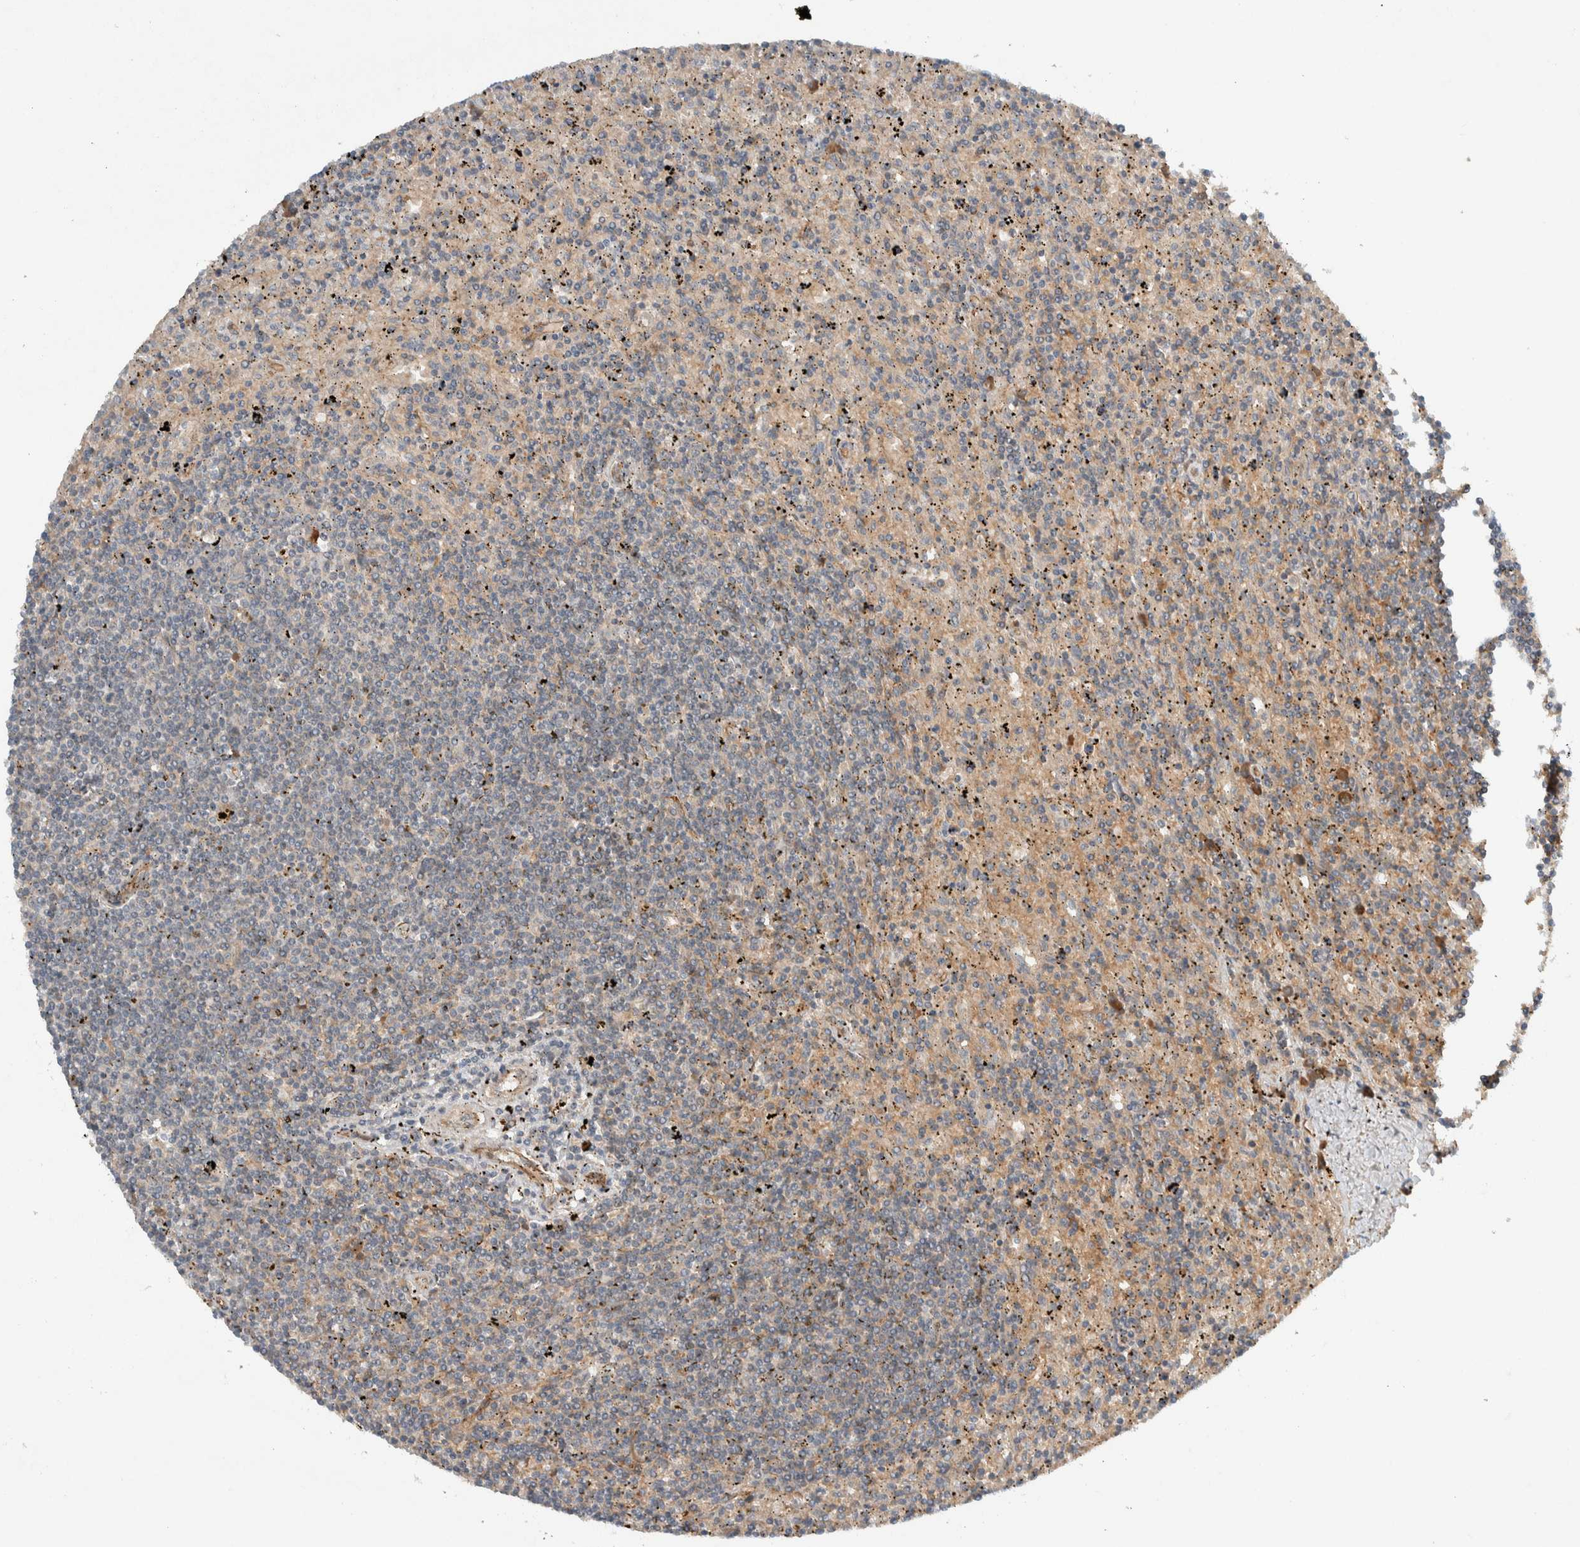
{"staining": {"intensity": "weak", "quantity": "25%-75%", "location": "cytoplasmic/membranous"}, "tissue": "lymphoma", "cell_type": "Tumor cells", "image_type": "cancer", "snomed": [{"axis": "morphology", "description": "Malignant lymphoma, non-Hodgkin's type, Low grade"}, {"axis": "topography", "description": "Spleen"}], "caption": "A brown stain labels weak cytoplasmic/membranous staining of a protein in malignant lymphoma, non-Hodgkin's type (low-grade) tumor cells.", "gene": "ARMC7", "patient": {"sex": "male", "age": 76}}